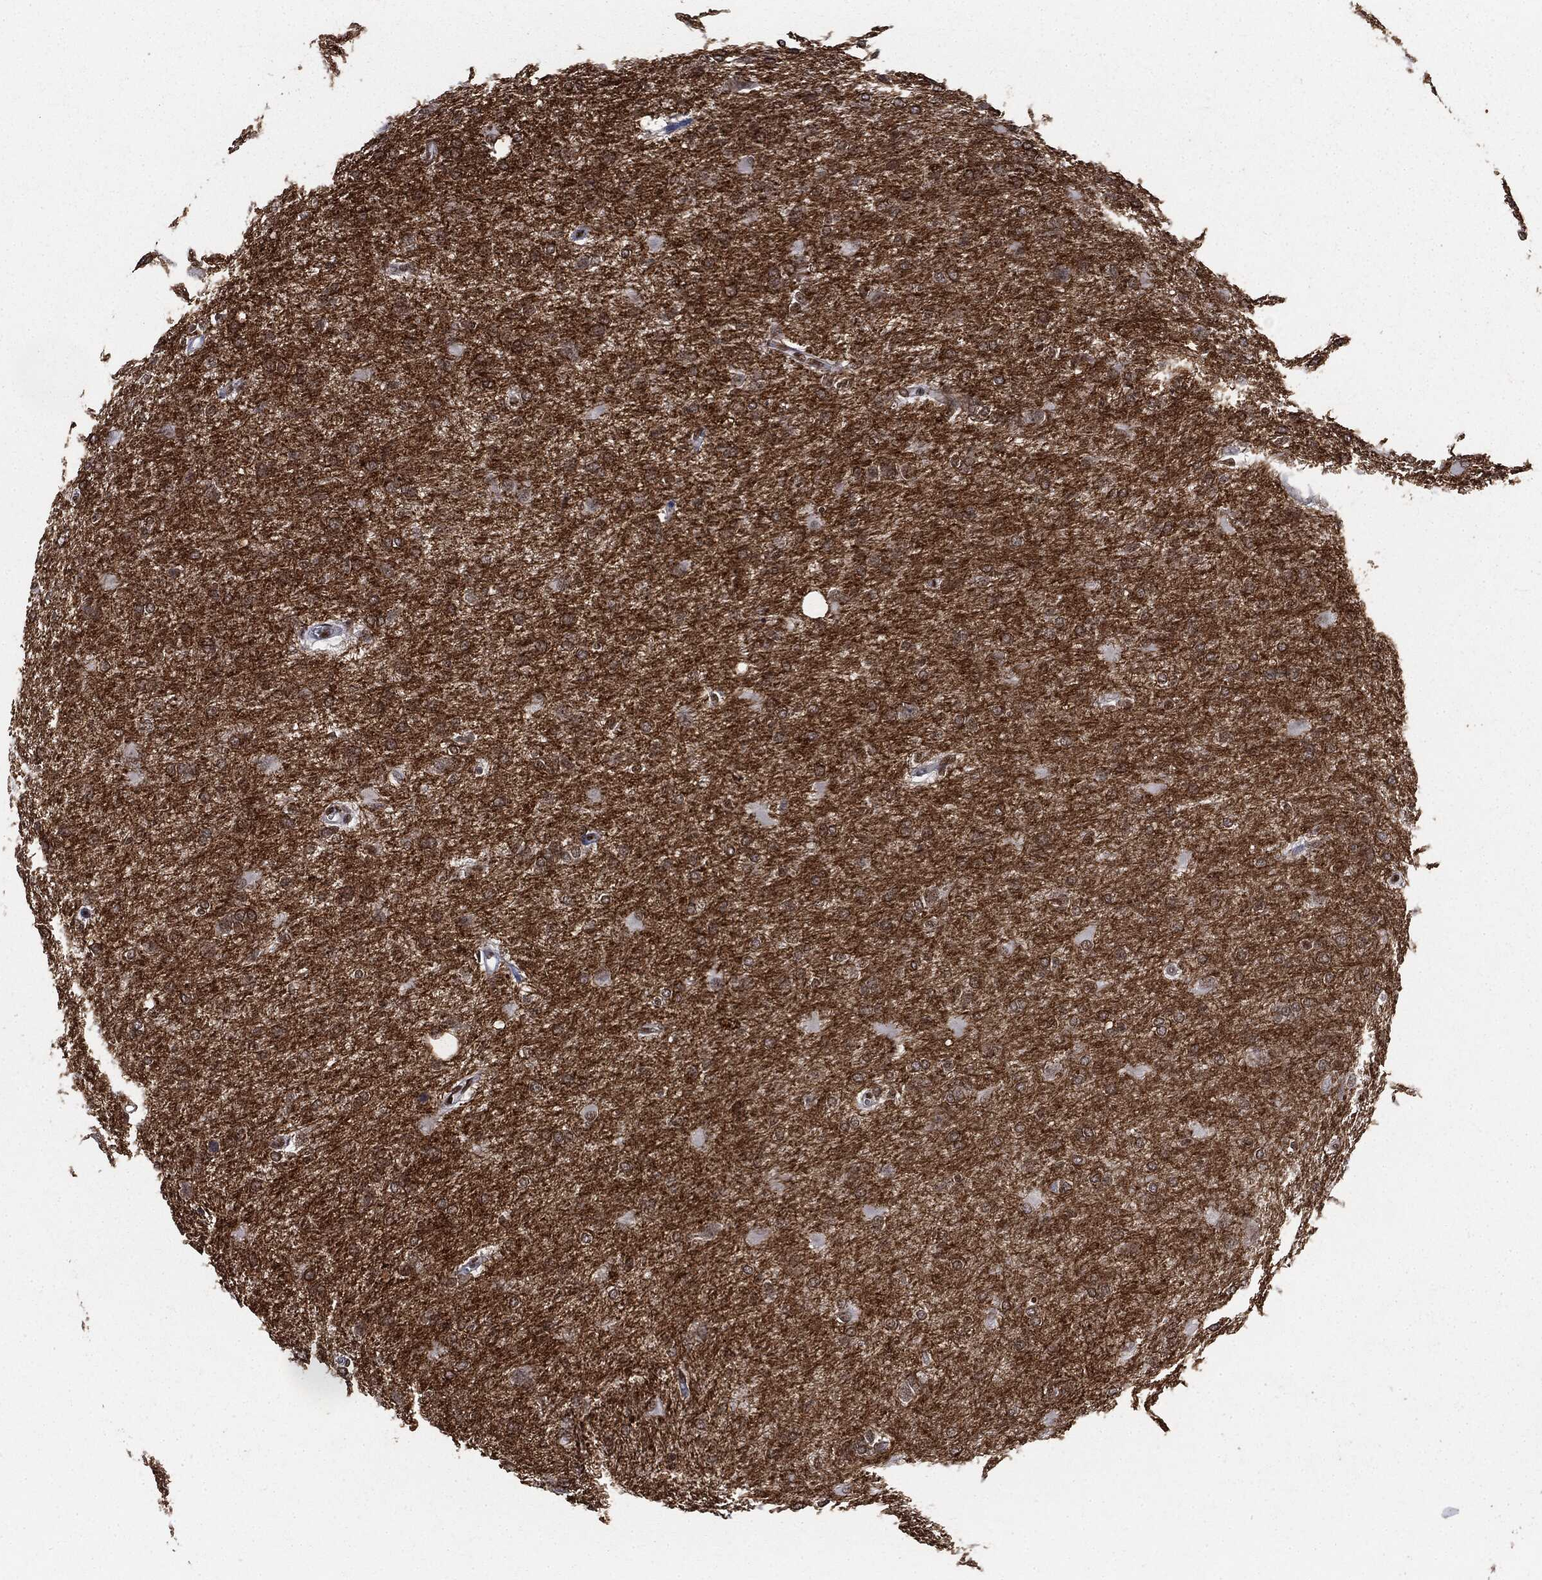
{"staining": {"intensity": "negative", "quantity": "none", "location": "none"}, "tissue": "glioma", "cell_type": "Tumor cells", "image_type": "cancer", "snomed": [{"axis": "morphology", "description": "Glioma, malignant, High grade"}, {"axis": "topography", "description": "Brain"}], "caption": "Glioma stained for a protein using IHC exhibits no positivity tumor cells.", "gene": "DPH2", "patient": {"sex": "male", "age": 68}}